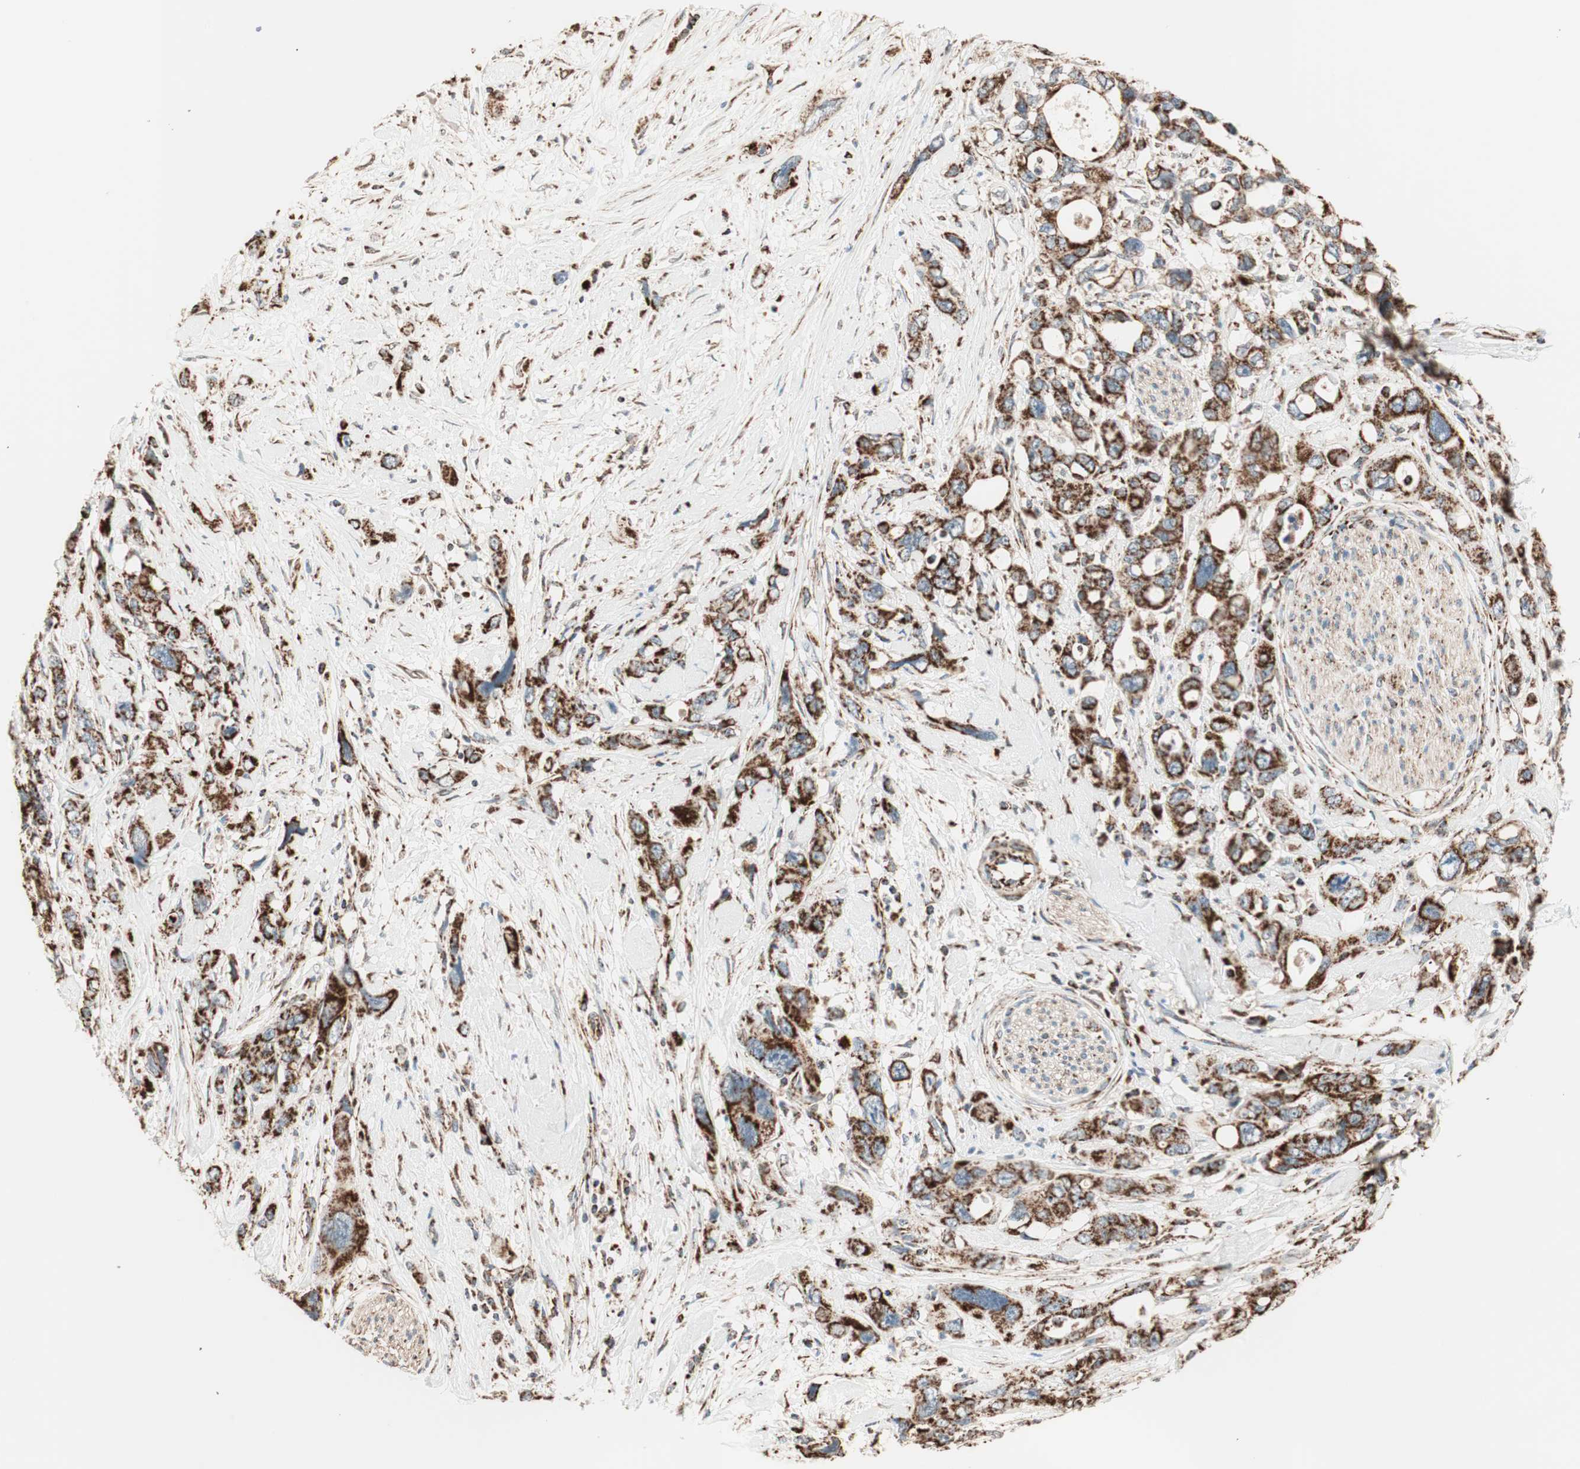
{"staining": {"intensity": "strong", "quantity": ">75%", "location": "cytoplasmic/membranous"}, "tissue": "pancreatic cancer", "cell_type": "Tumor cells", "image_type": "cancer", "snomed": [{"axis": "morphology", "description": "Adenocarcinoma, NOS"}, {"axis": "topography", "description": "Pancreas"}], "caption": "The photomicrograph demonstrates immunohistochemical staining of adenocarcinoma (pancreatic). There is strong cytoplasmic/membranous positivity is seen in about >75% of tumor cells.", "gene": "TOMM22", "patient": {"sex": "male", "age": 46}}